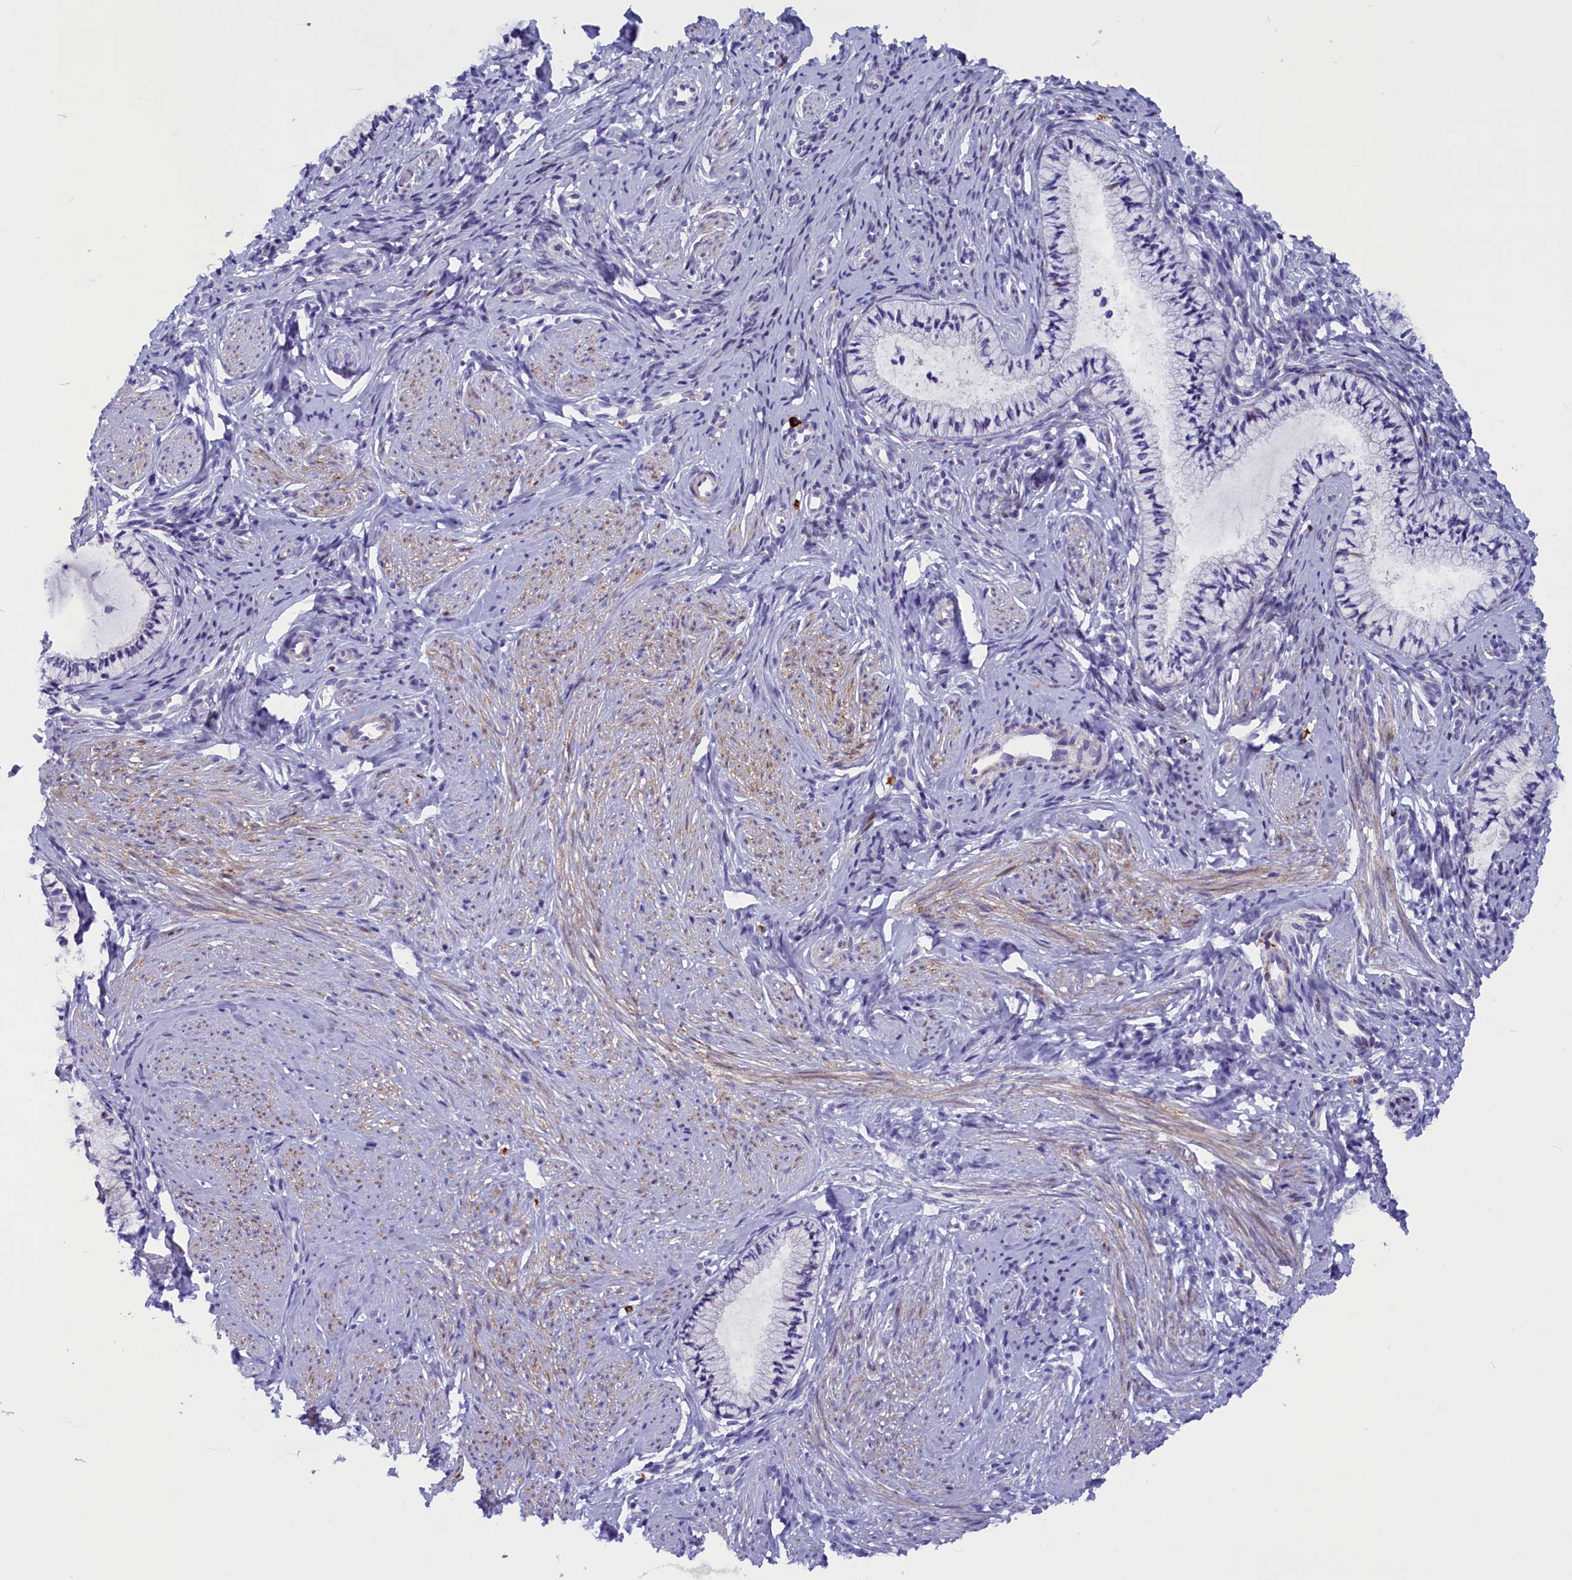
{"staining": {"intensity": "negative", "quantity": "none", "location": "none"}, "tissue": "cervix", "cell_type": "Glandular cells", "image_type": "normal", "snomed": [{"axis": "morphology", "description": "Normal tissue, NOS"}, {"axis": "topography", "description": "Cervix"}], "caption": "The IHC image has no significant expression in glandular cells of cervix. (Brightfield microscopy of DAB (3,3'-diaminobenzidine) immunohistochemistry (IHC) at high magnification).", "gene": "RTTN", "patient": {"sex": "female", "age": 57}}